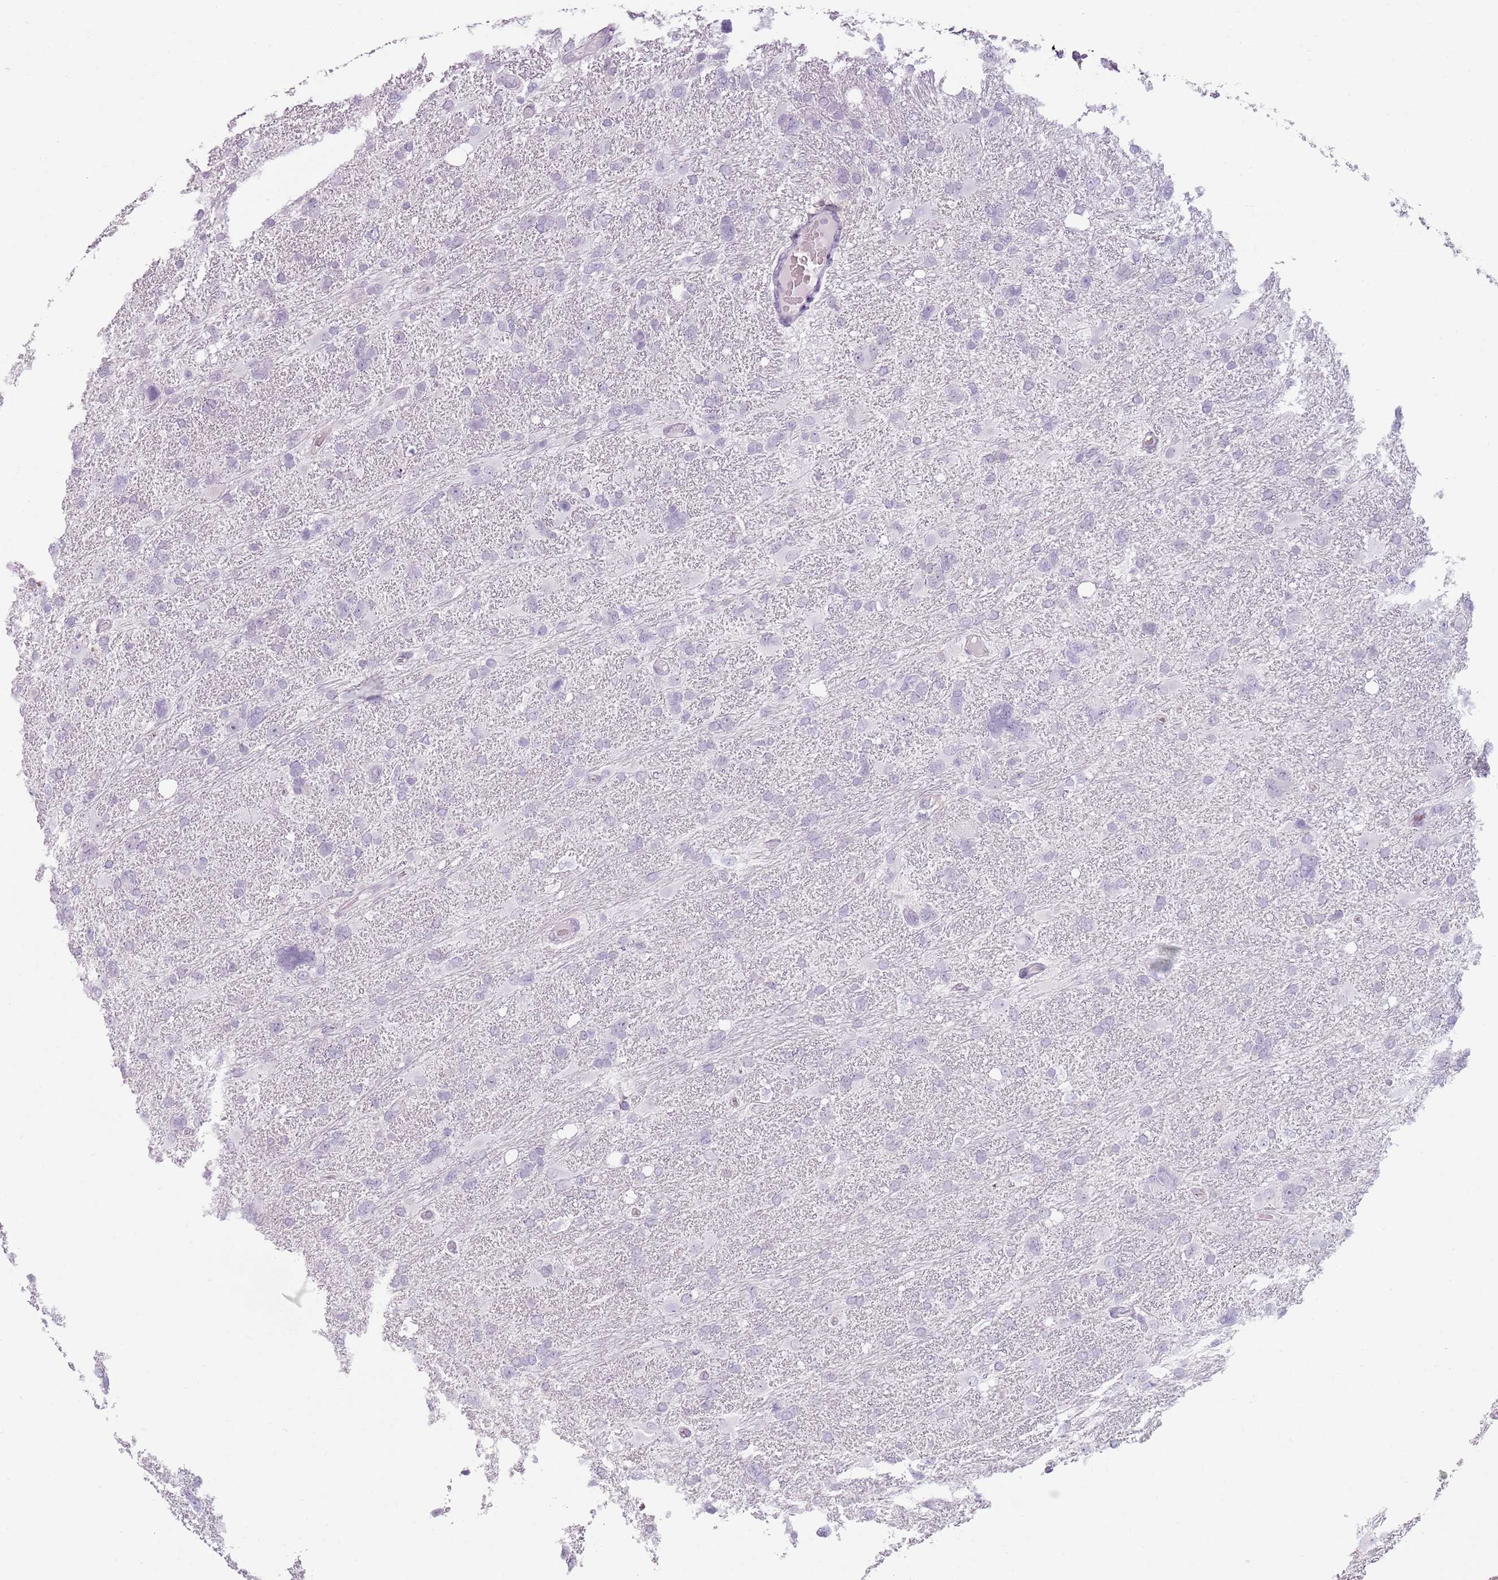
{"staining": {"intensity": "negative", "quantity": "none", "location": "none"}, "tissue": "glioma", "cell_type": "Tumor cells", "image_type": "cancer", "snomed": [{"axis": "morphology", "description": "Glioma, malignant, High grade"}, {"axis": "topography", "description": "Brain"}], "caption": "Immunohistochemical staining of human glioma reveals no significant staining in tumor cells.", "gene": "PIEZO1", "patient": {"sex": "male", "age": 61}}